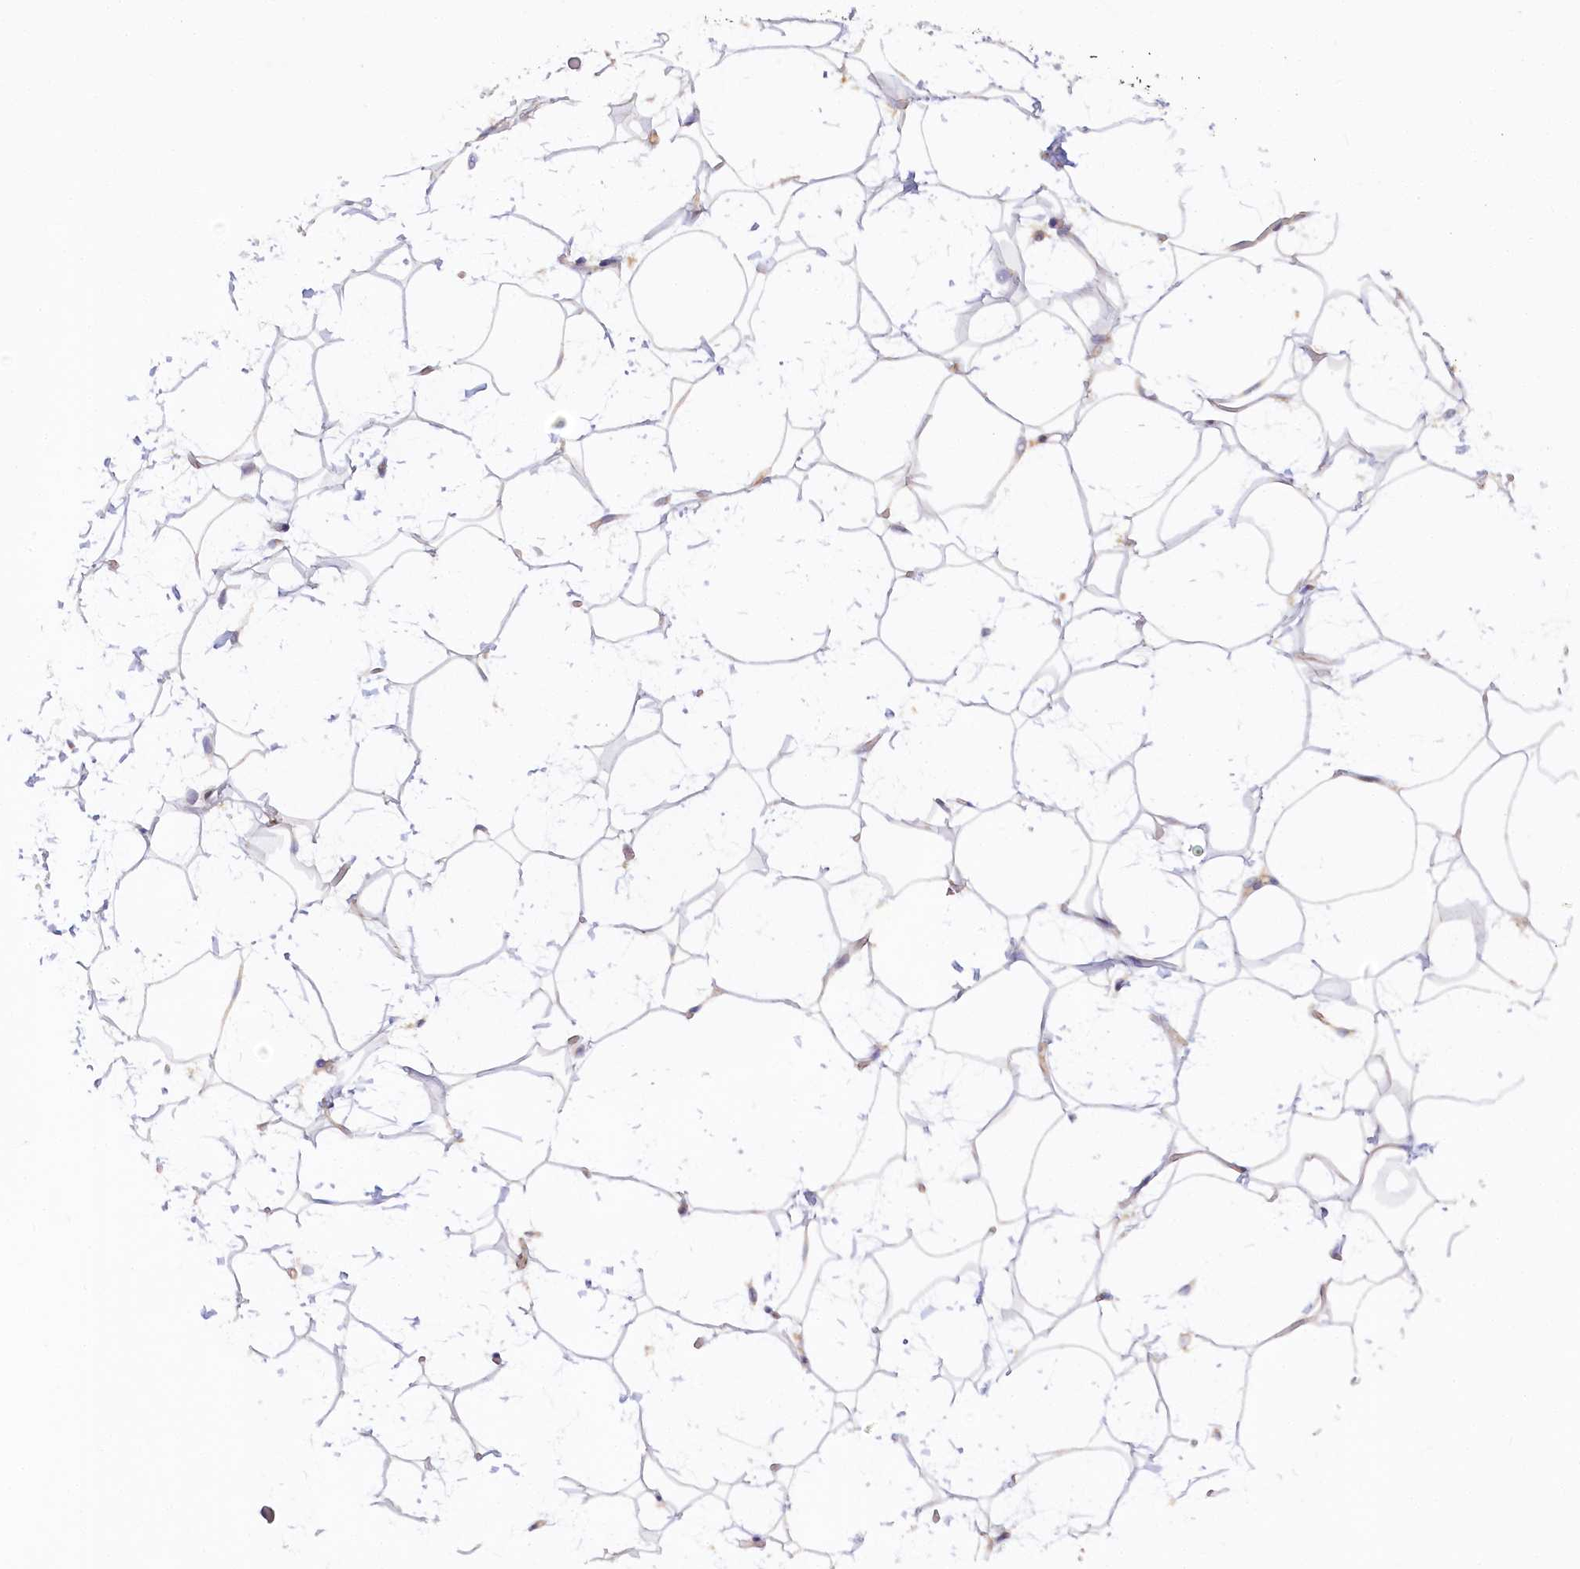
{"staining": {"intensity": "negative", "quantity": "none", "location": "none"}, "tissue": "adipose tissue", "cell_type": "Adipocytes", "image_type": "normal", "snomed": [{"axis": "morphology", "description": "Normal tissue, NOS"}, {"axis": "topography", "description": "Breast"}], "caption": "DAB (3,3'-diaminobenzidine) immunohistochemical staining of normal adipose tissue demonstrates no significant positivity in adipocytes. Brightfield microscopy of immunohistochemistry (IHC) stained with DAB (3,3'-diaminobenzidine) (brown) and hematoxylin (blue), captured at high magnification.", "gene": "PAIP2", "patient": {"sex": "female", "age": 26}}